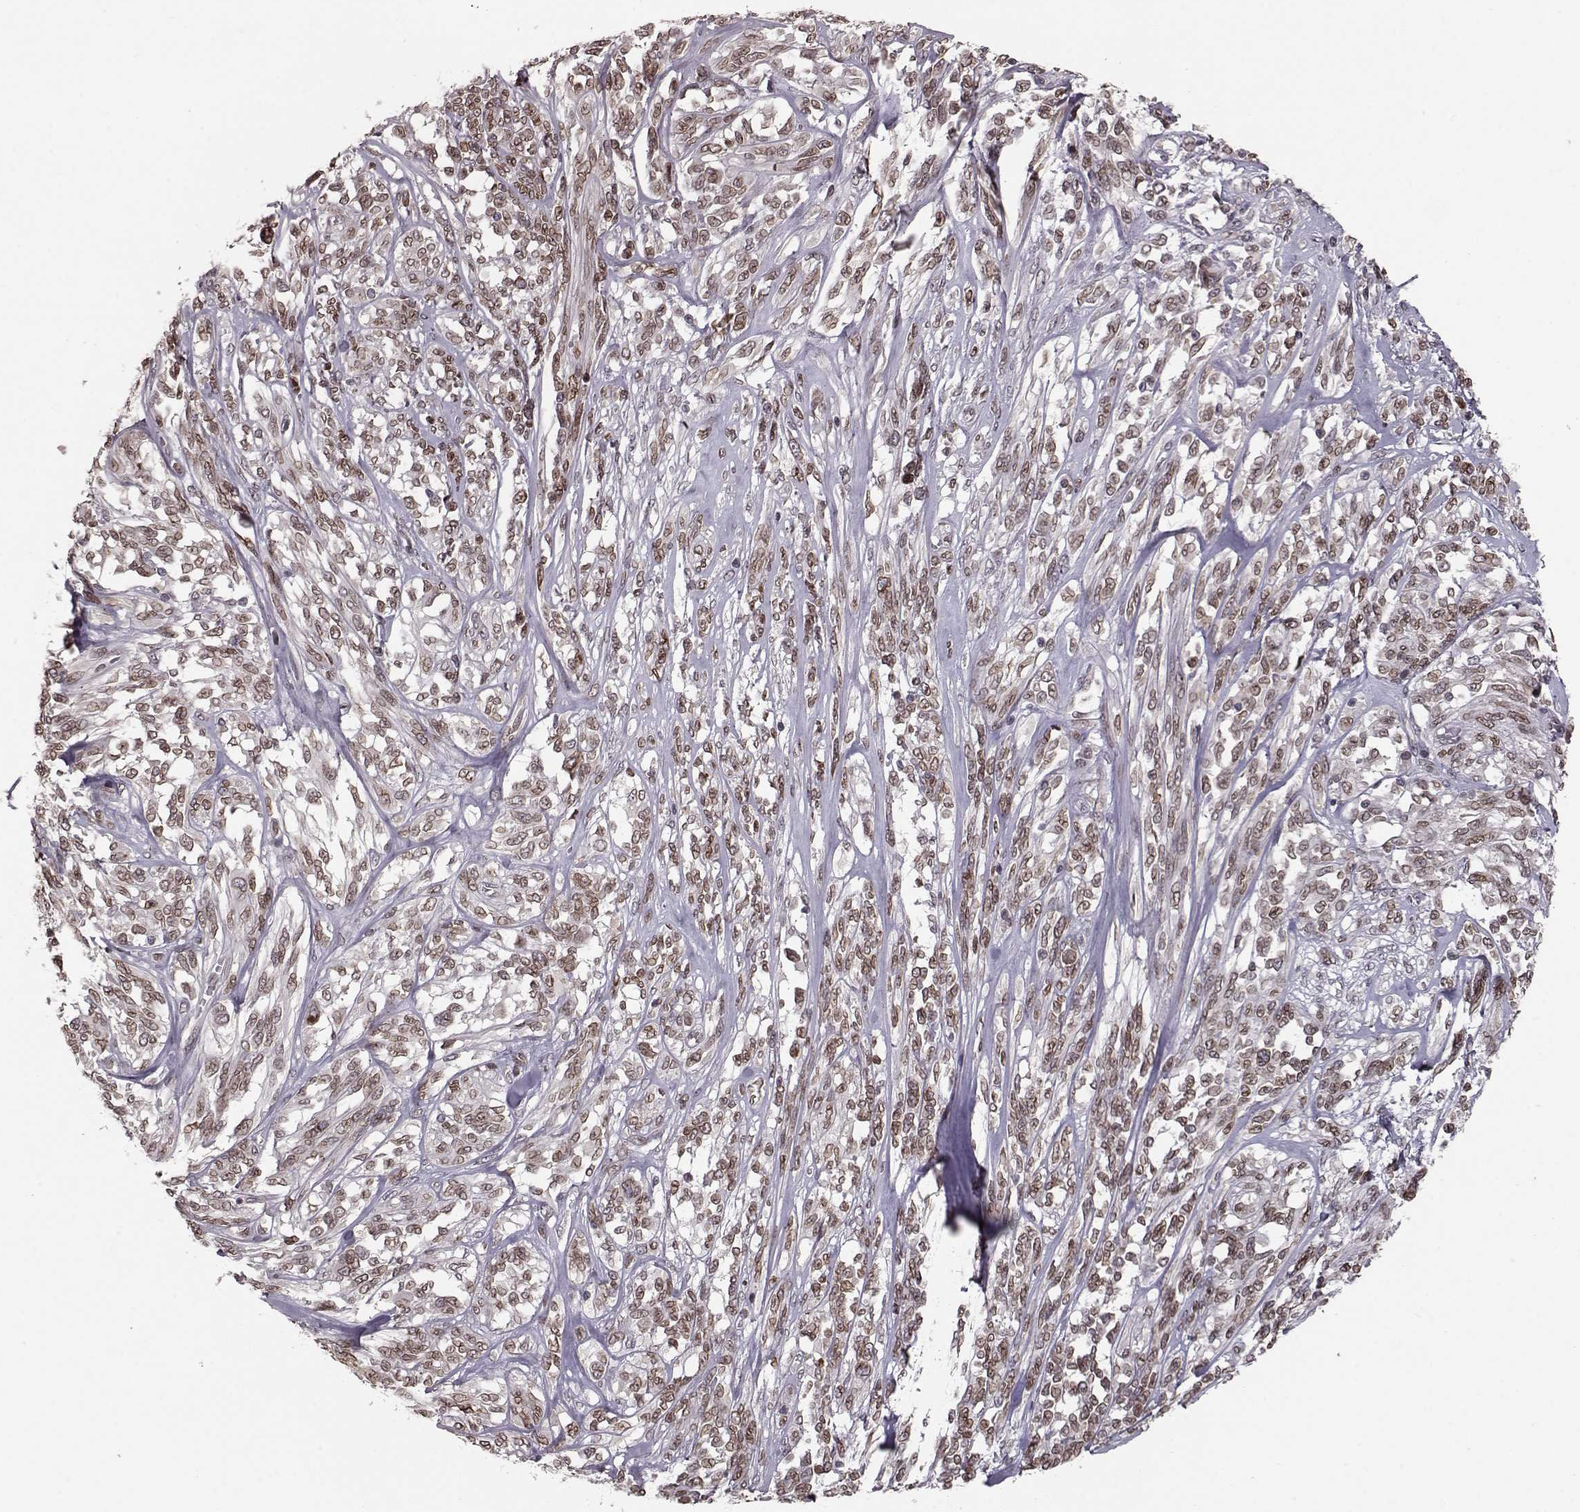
{"staining": {"intensity": "weak", "quantity": ">75%", "location": "cytoplasmic/membranous,nuclear"}, "tissue": "melanoma", "cell_type": "Tumor cells", "image_type": "cancer", "snomed": [{"axis": "morphology", "description": "Malignant melanoma, NOS"}, {"axis": "topography", "description": "Skin"}], "caption": "The photomicrograph displays a brown stain indicating the presence of a protein in the cytoplasmic/membranous and nuclear of tumor cells in malignant melanoma.", "gene": "NUP37", "patient": {"sex": "female", "age": 91}}